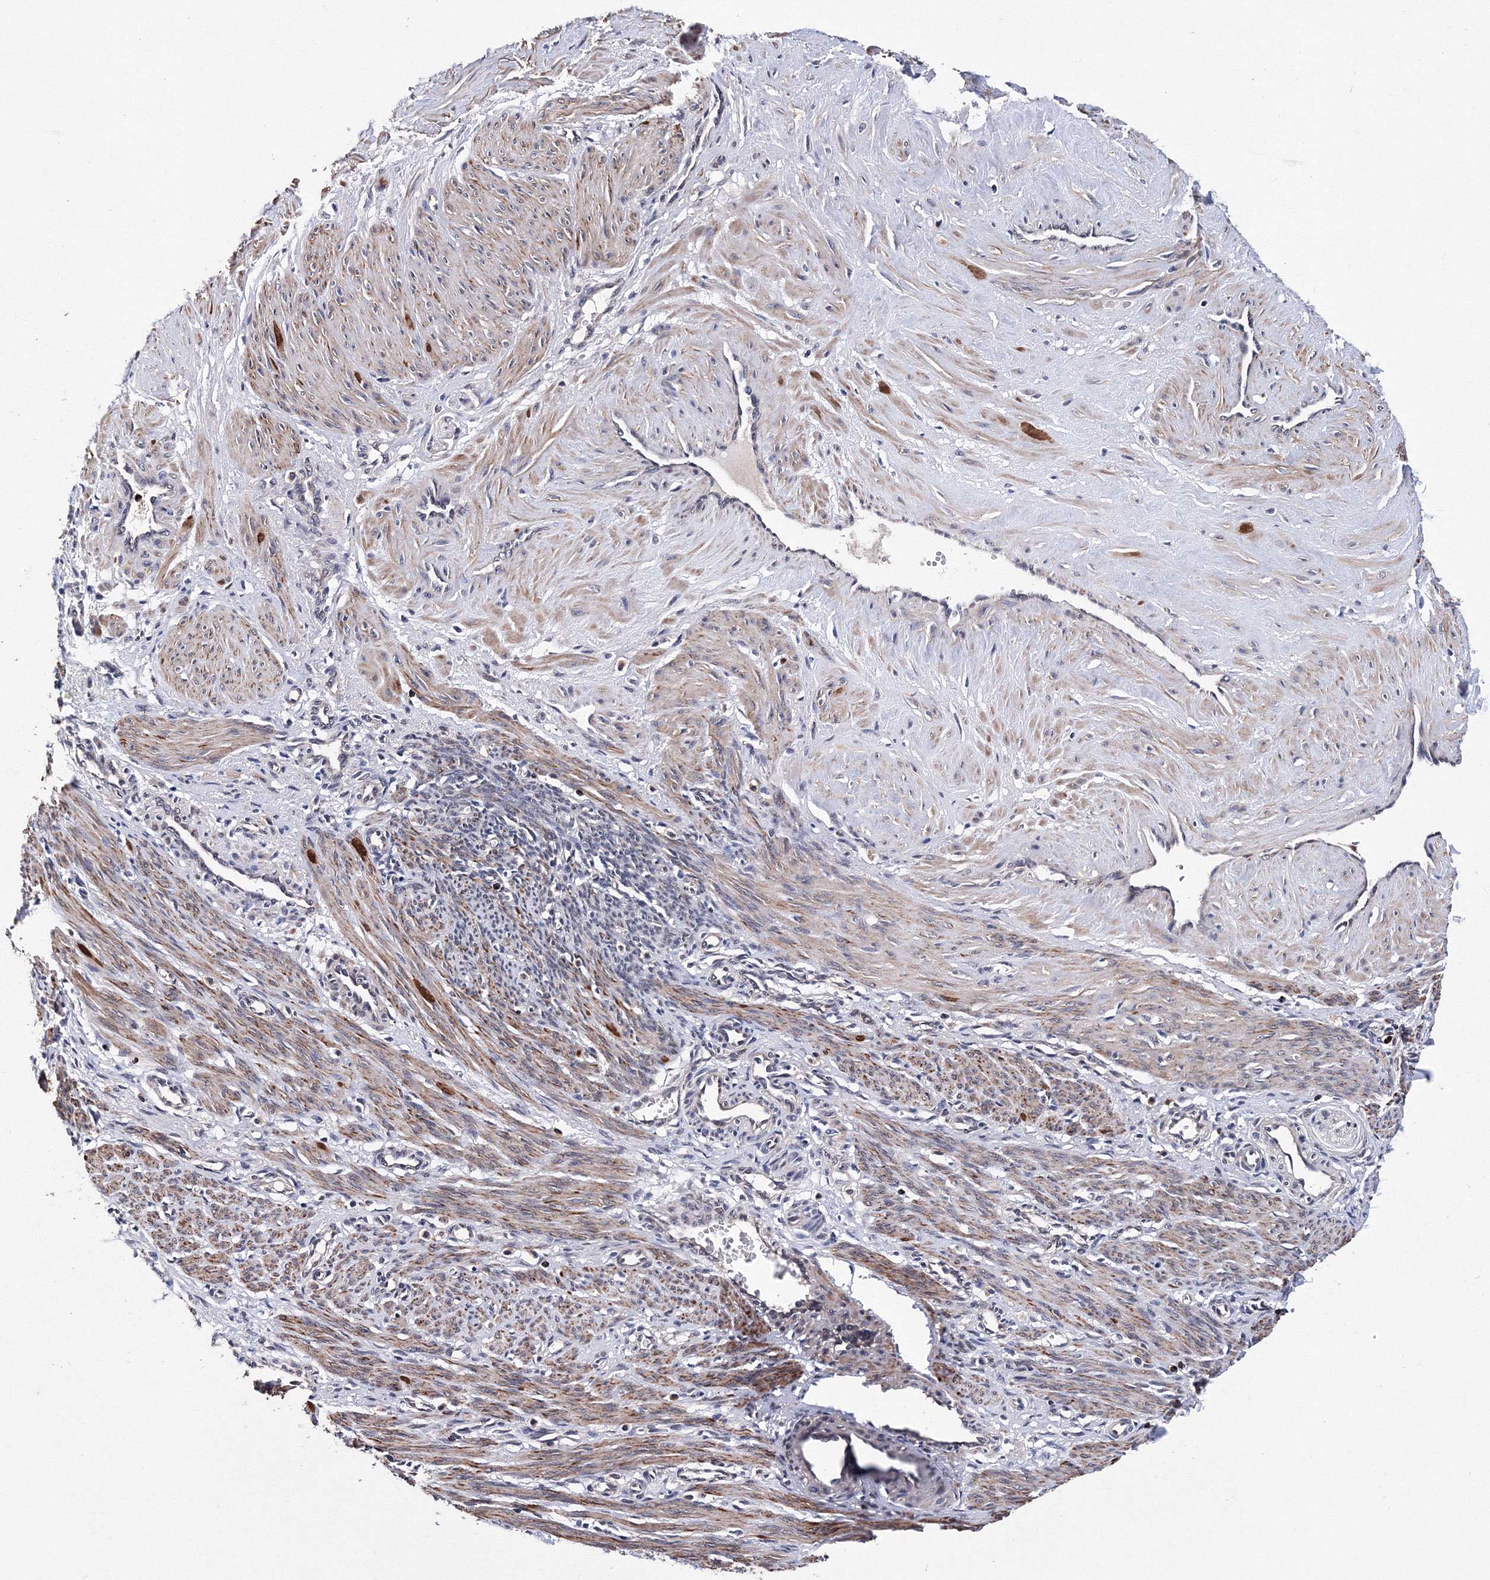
{"staining": {"intensity": "moderate", "quantity": ">75%", "location": "cytoplasmic/membranous"}, "tissue": "smooth muscle", "cell_type": "Smooth muscle cells", "image_type": "normal", "snomed": [{"axis": "morphology", "description": "Normal tissue, NOS"}, {"axis": "topography", "description": "Endometrium"}], "caption": "High-power microscopy captured an IHC micrograph of benign smooth muscle, revealing moderate cytoplasmic/membranous expression in approximately >75% of smooth muscle cells. The staining was performed using DAB, with brown indicating positive protein expression. Nuclei are stained blue with hematoxylin.", "gene": "PHYKPL", "patient": {"sex": "female", "age": 33}}